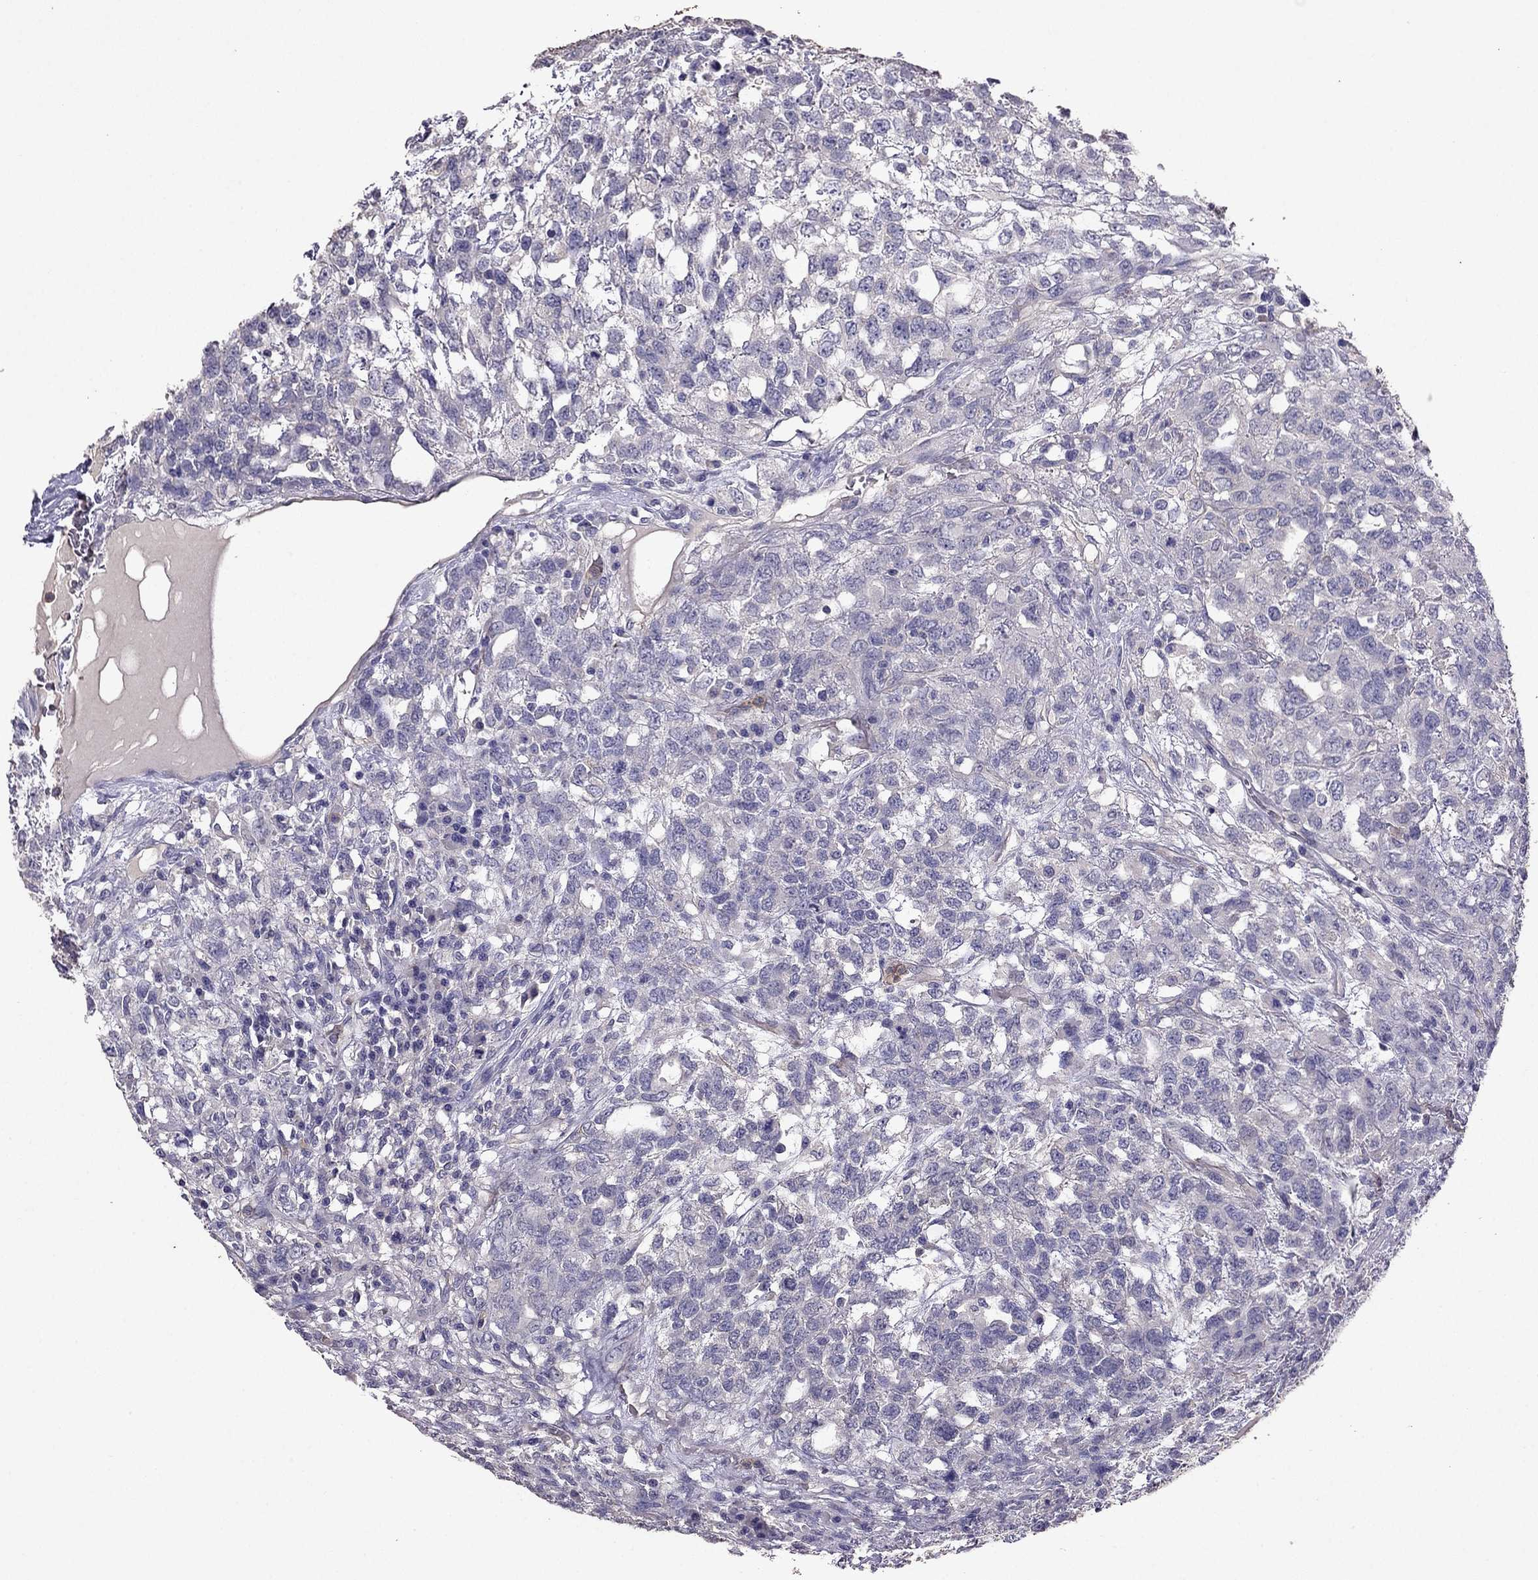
{"staining": {"intensity": "negative", "quantity": "none", "location": "none"}, "tissue": "testis cancer", "cell_type": "Tumor cells", "image_type": "cancer", "snomed": [{"axis": "morphology", "description": "Seminoma, NOS"}, {"axis": "topography", "description": "Testis"}], "caption": "There is no significant staining in tumor cells of testis cancer (seminoma).", "gene": "RFLNB", "patient": {"sex": "male", "age": 52}}